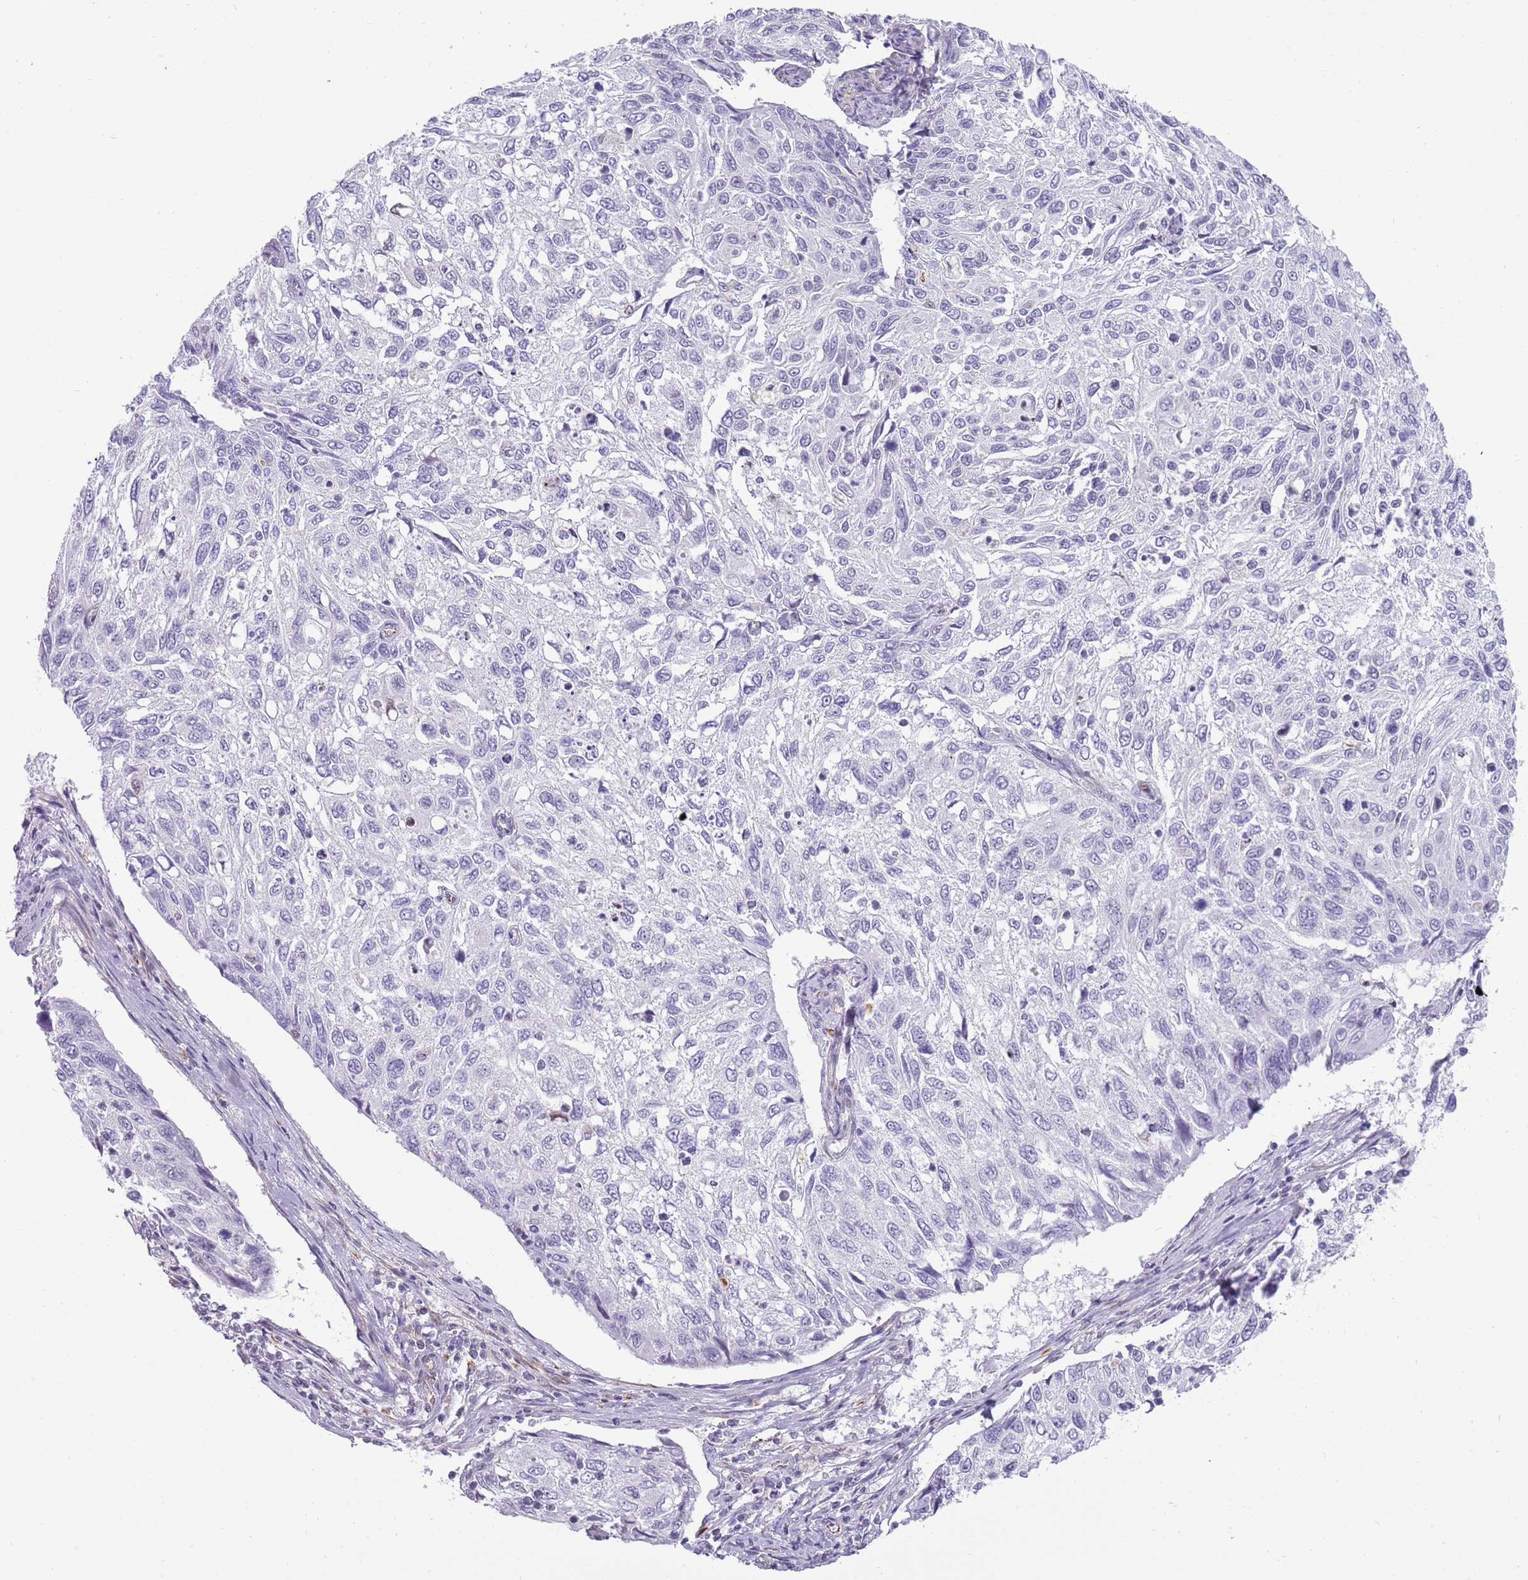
{"staining": {"intensity": "negative", "quantity": "none", "location": "none"}, "tissue": "cervical cancer", "cell_type": "Tumor cells", "image_type": "cancer", "snomed": [{"axis": "morphology", "description": "Squamous cell carcinoma, NOS"}, {"axis": "topography", "description": "Cervix"}], "caption": "This is a photomicrograph of IHC staining of cervical cancer, which shows no positivity in tumor cells.", "gene": "NBPF3", "patient": {"sex": "female", "age": 70}}